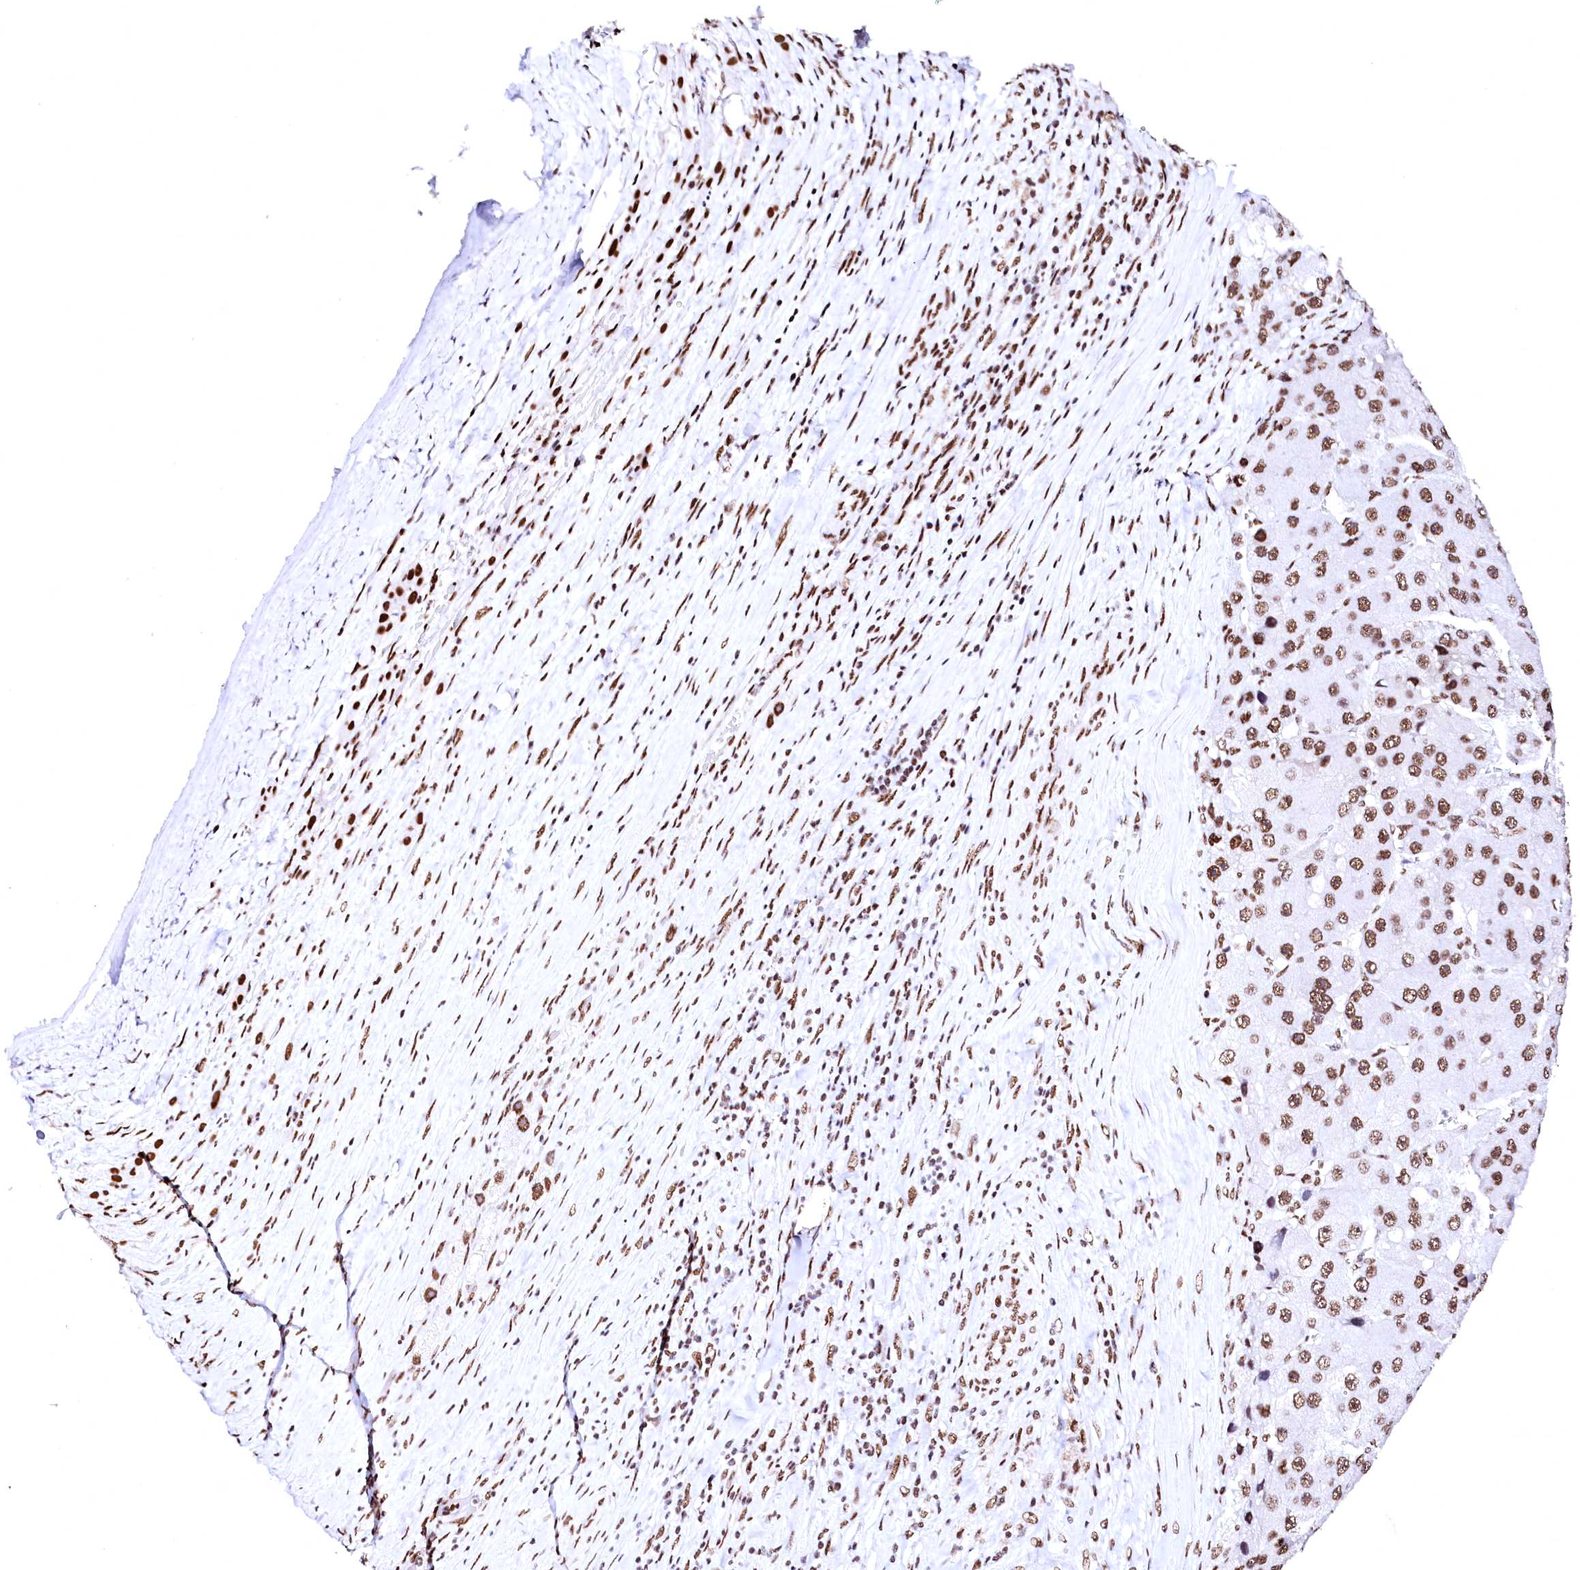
{"staining": {"intensity": "moderate", "quantity": ">75%", "location": "nuclear"}, "tissue": "liver cancer", "cell_type": "Tumor cells", "image_type": "cancer", "snomed": [{"axis": "morphology", "description": "Carcinoma, Hepatocellular, NOS"}, {"axis": "topography", "description": "Liver"}], "caption": "Immunohistochemical staining of hepatocellular carcinoma (liver) exhibits moderate nuclear protein staining in about >75% of tumor cells.", "gene": "CPSF6", "patient": {"sex": "female", "age": 73}}